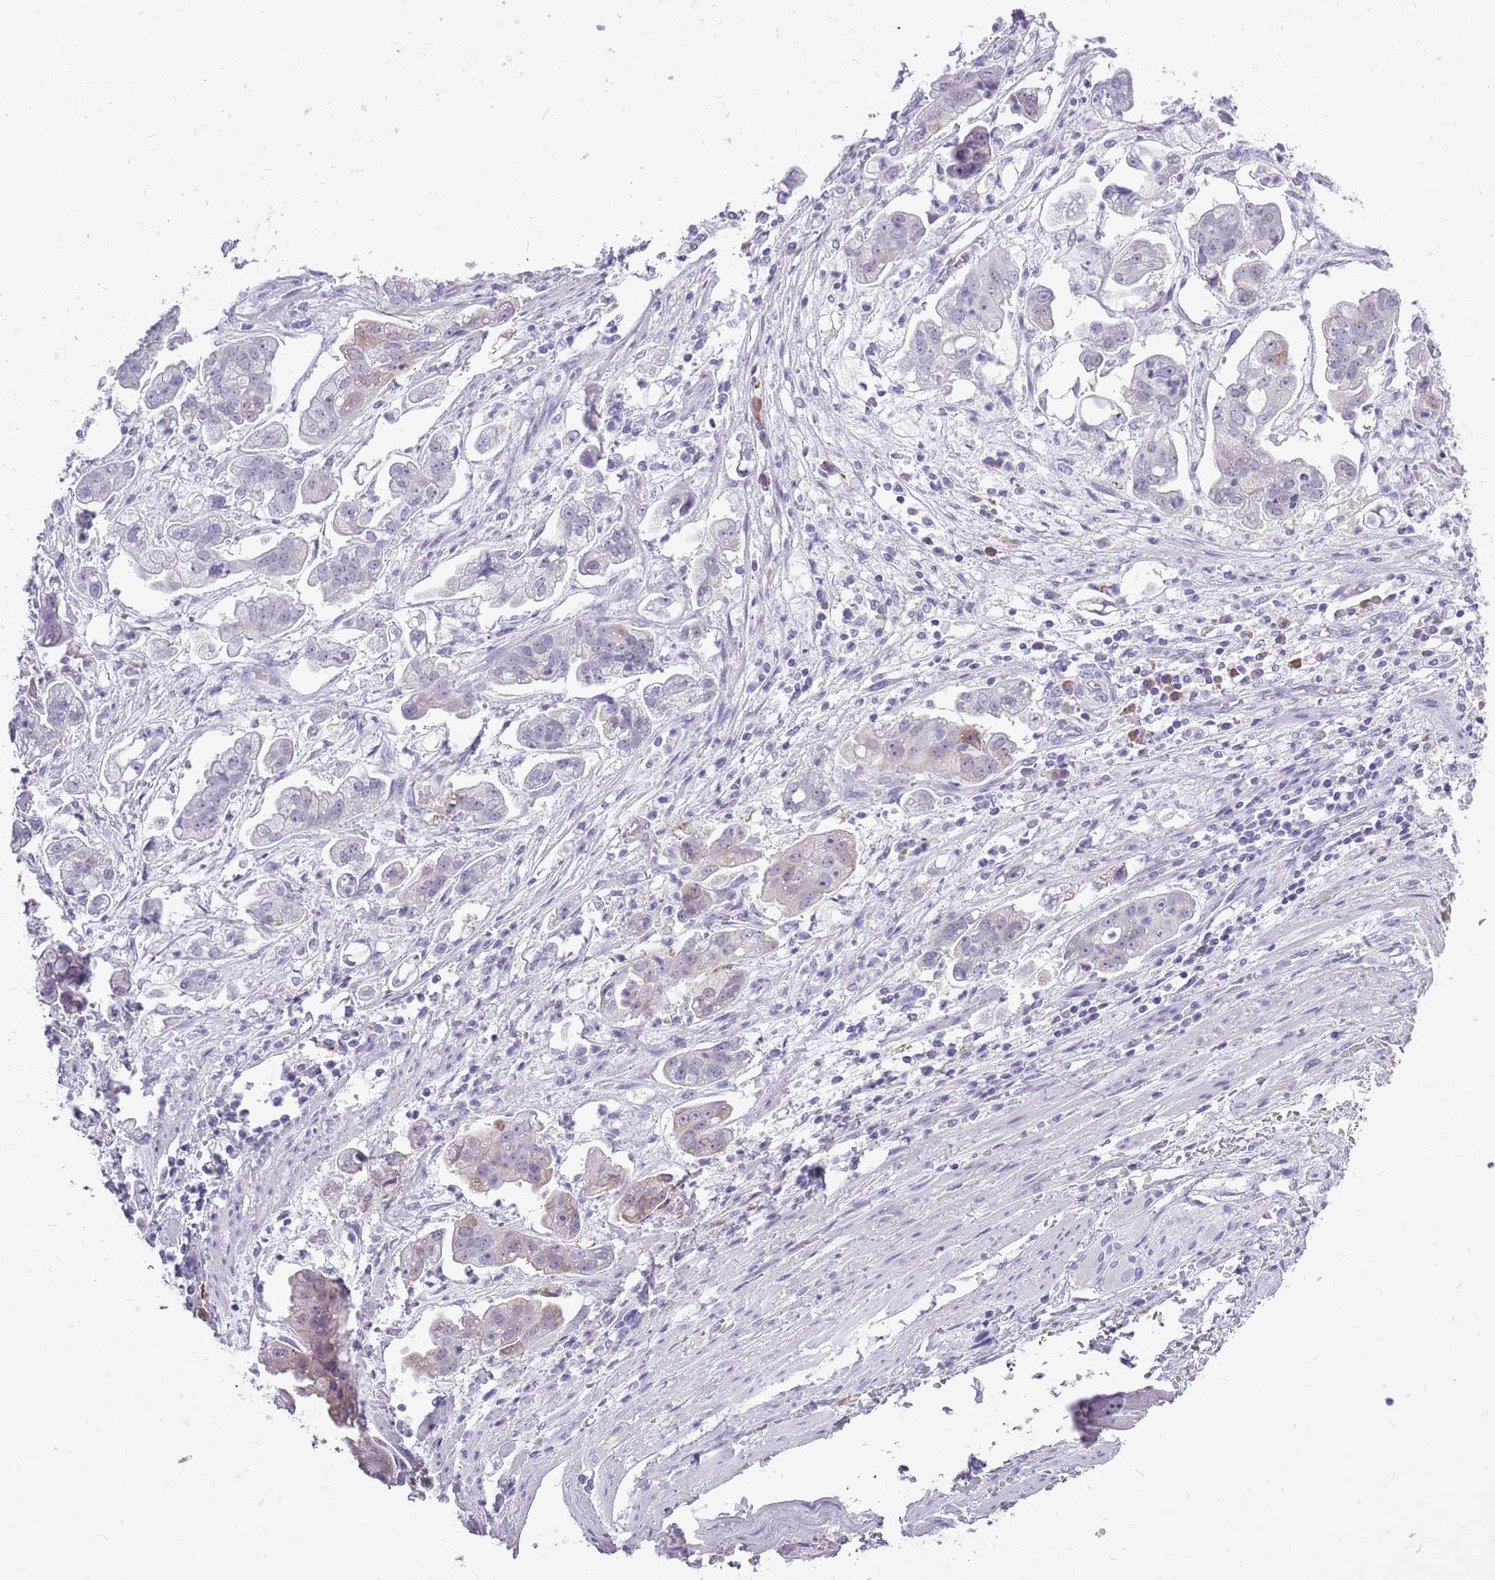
{"staining": {"intensity": "weak", "quantity": "<25%", "location": "cytoplasmic/membranous"}, "tissue": "stomach cancer", "cell_type": "Tumor cells", "image_type": "cancer", "snomed": [{"axis": "morphology", "description": "Adenocarcinoma, NOS"}, {"axis": "topography", "description": "Stomach"}], "caption": "The micrograph displays no significant staining in tumor cells of stomach cancer (adenocarcinoma). (DAB (3,3'-diaminobenzidine) immunohistochemistry visualized using brightfield microscopy, high magnification).", "gene": "ZNF425", "patient": {"sex": "male", "age": 62}}